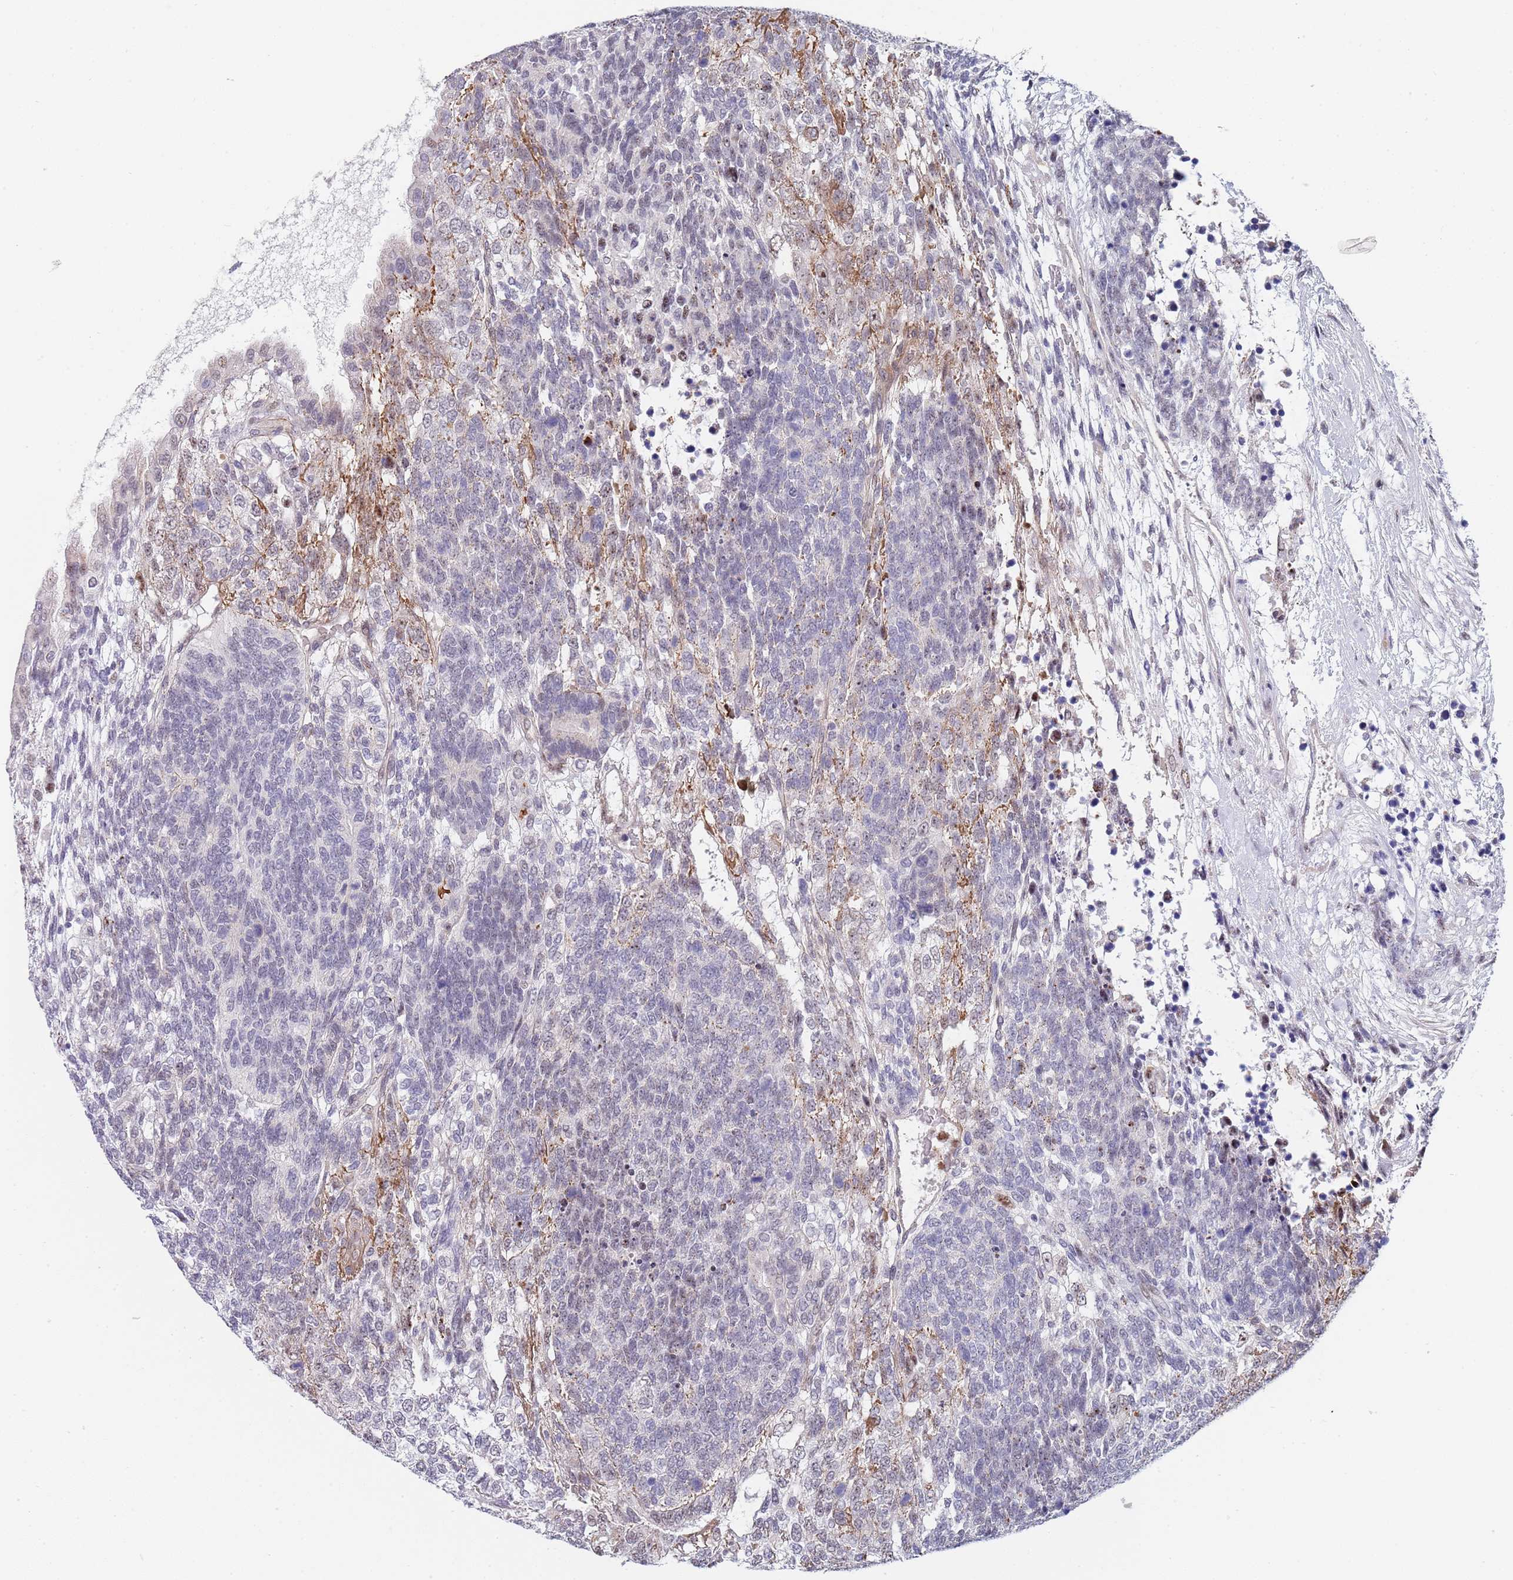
{"staining": {"intensity": "negative", "quantity": "none", "location": "none"}, "tissue": "testis cancer", "cell_type": "Tumor cells", "image_type": "cancer", "snomed": [{"axis": "morphology", "description": "Carcinoma, Embryonal, NOS"}, {"axis": "topography", "description": "Testis"}], "caption": "Tumor cells are negative for protein expression in human testis cancer.", "gene": "PLCL2", "patient": {"sex": "male", "age": 23}}